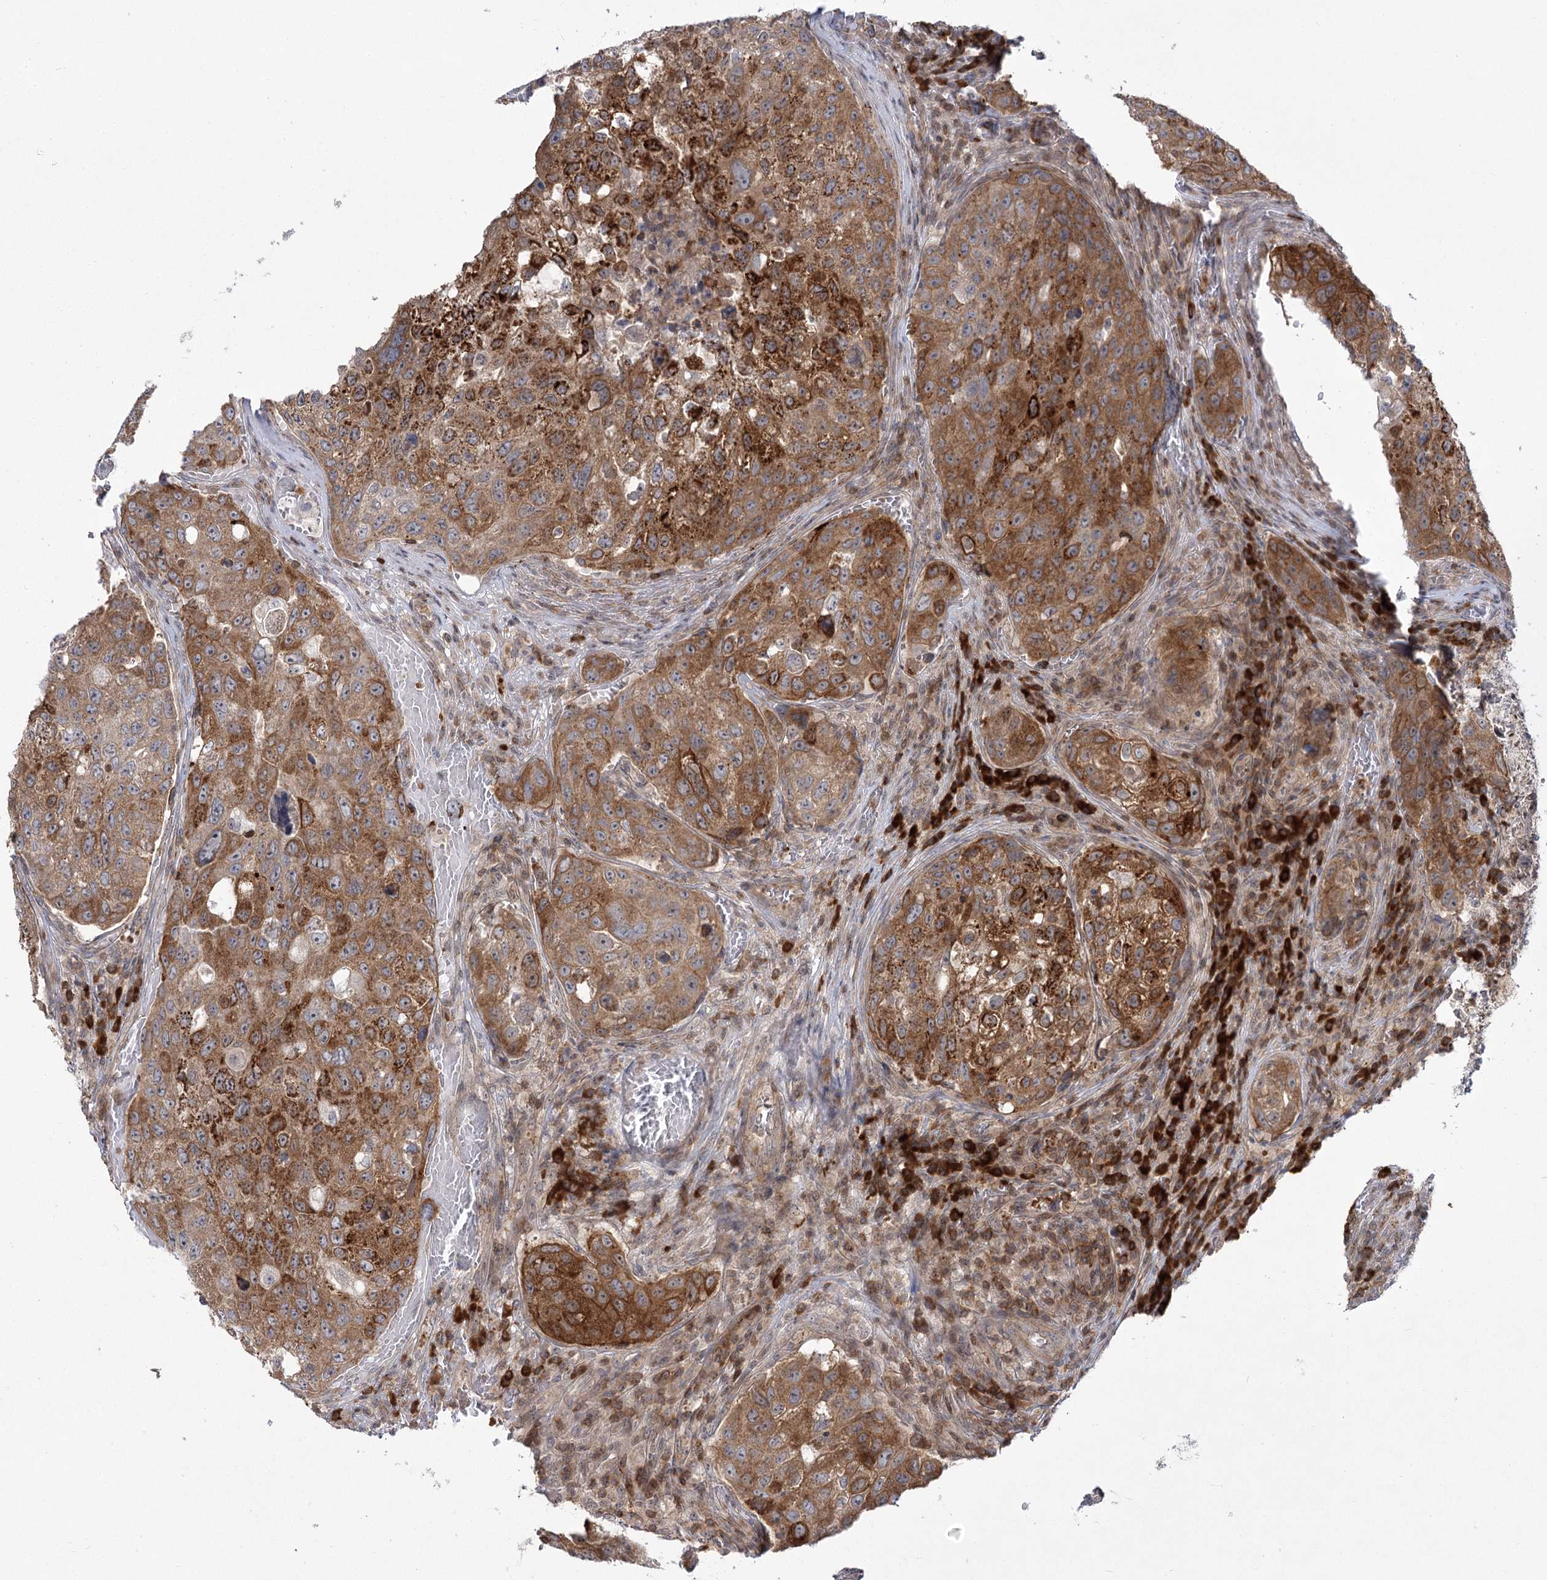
{"staining": {"intensity": "moderate", "quantity": ">75%", "location": "cytoplasmic/membranous"}, "tissue": "urothelial cancer", "cell_type": "Tumor cells", "image_type": "cancer", "snomed": [{"axis": "morphology", "description": "Urothelial carcinoma, High grade"}, {"axis": "topography", "description": "Lymph node"}, {"axis": "topography", "description": "Urinary bladder"}], "caption": "This is an image of immunohistochemistry (IHC) staining of urothelial cancer, which shows moderate expression in the cytoplasmic/membranous of tumor cells.", "gene": "SYTL1", "patient": {"sex": "male", "age": 51}}